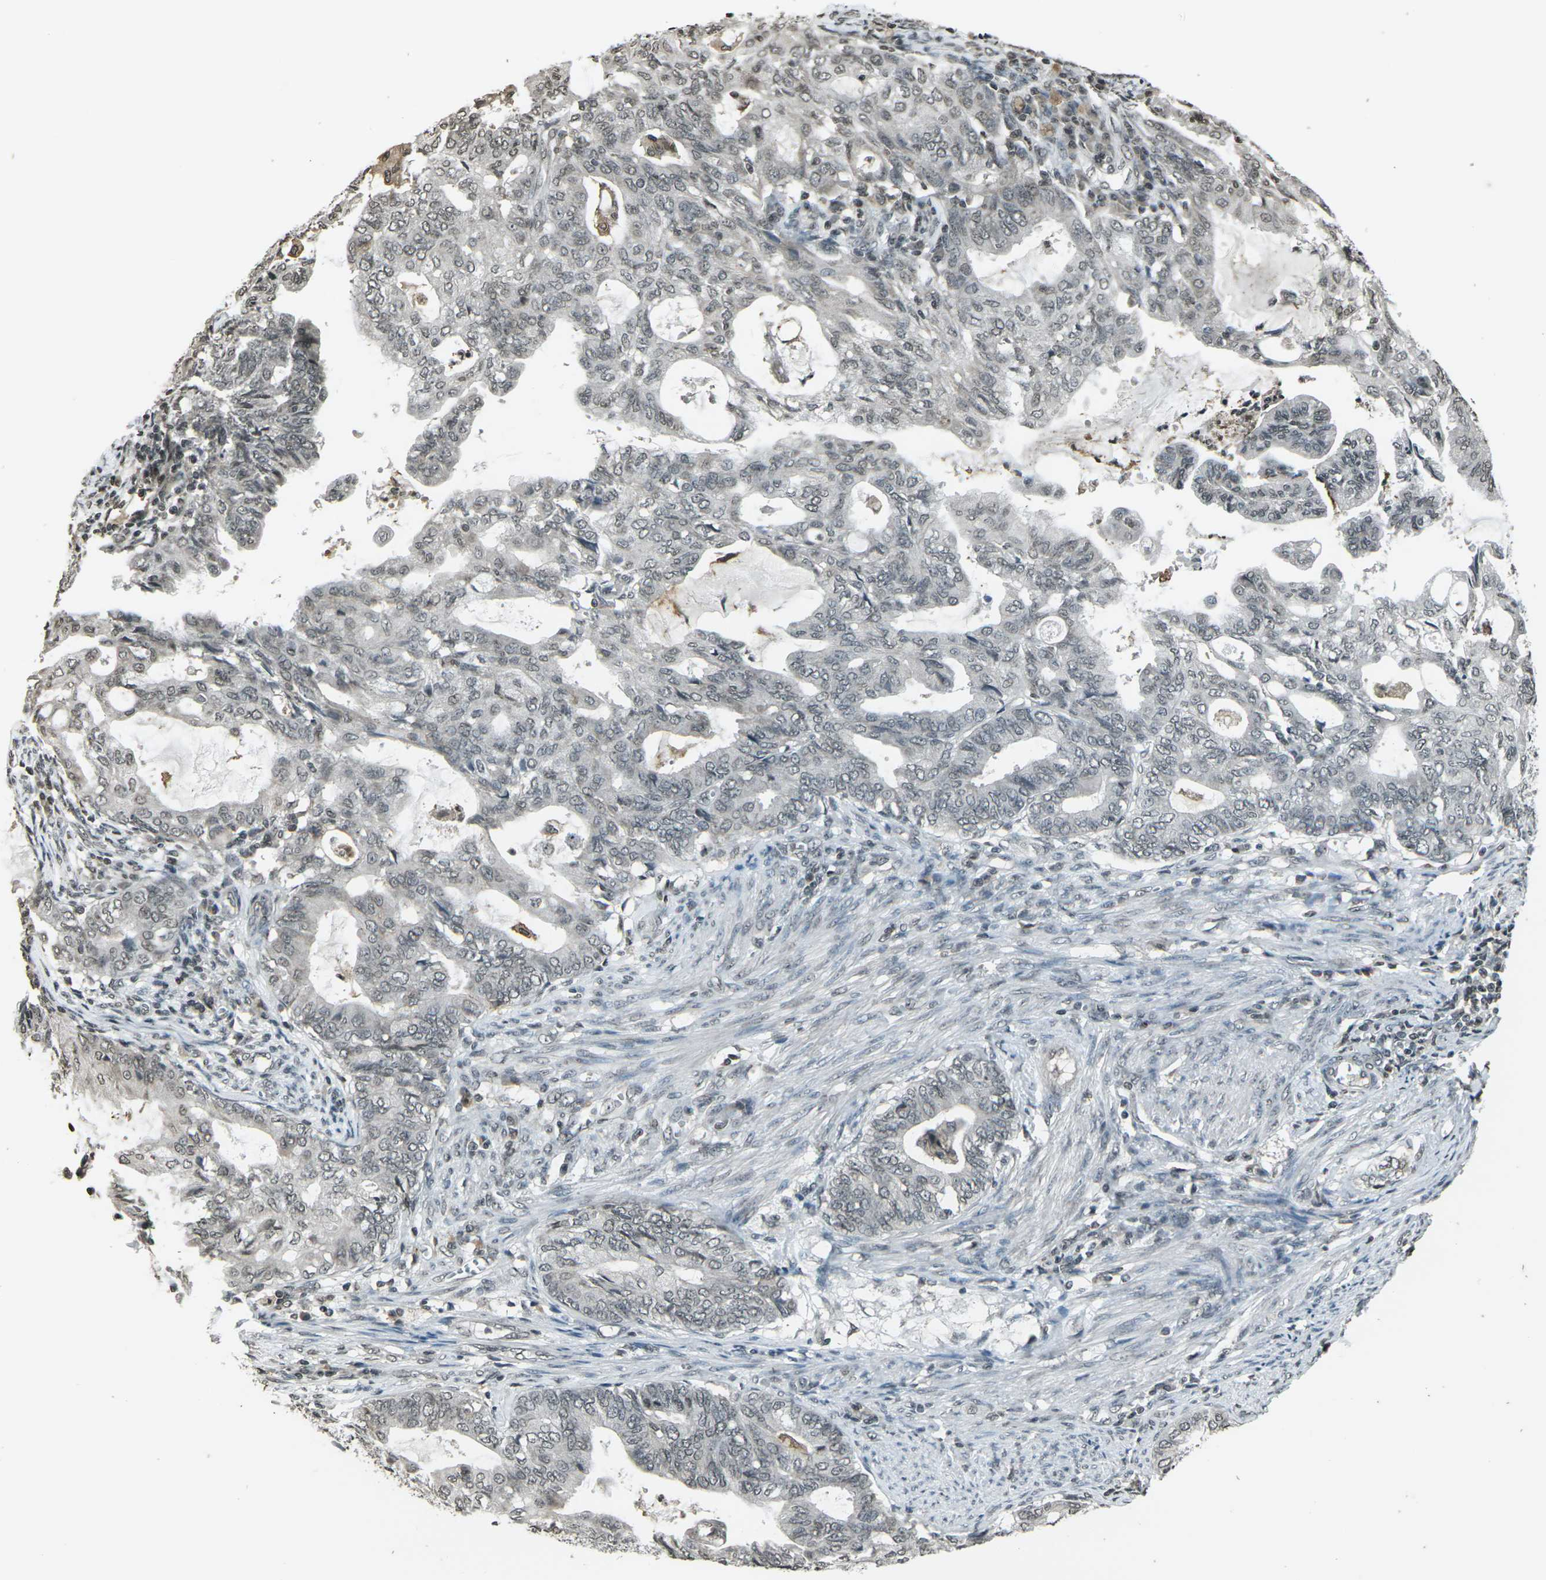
{"staining": {"intensity": "negative", "quantity": "none", "location": "none"}, "tissue": "endometrial cancer", "cell_type": "Tumor cells", "image_type": "cancer", "snomed": [{"axis": "morphology", "description": "Adenocarcinoma, NOS"}, {"axis": "topography", "description": "Endometrium"}], "caption": "DAB immunohistochemical staining of endometrial cancer (adenocarcinoma) displays no significant positivity in tumor cells. (Immunohistochemistry (ihc), brightfield microscopy, high magnification).", "gene": "PRPF8", "patient": {"sex": "female", "age": 86}}